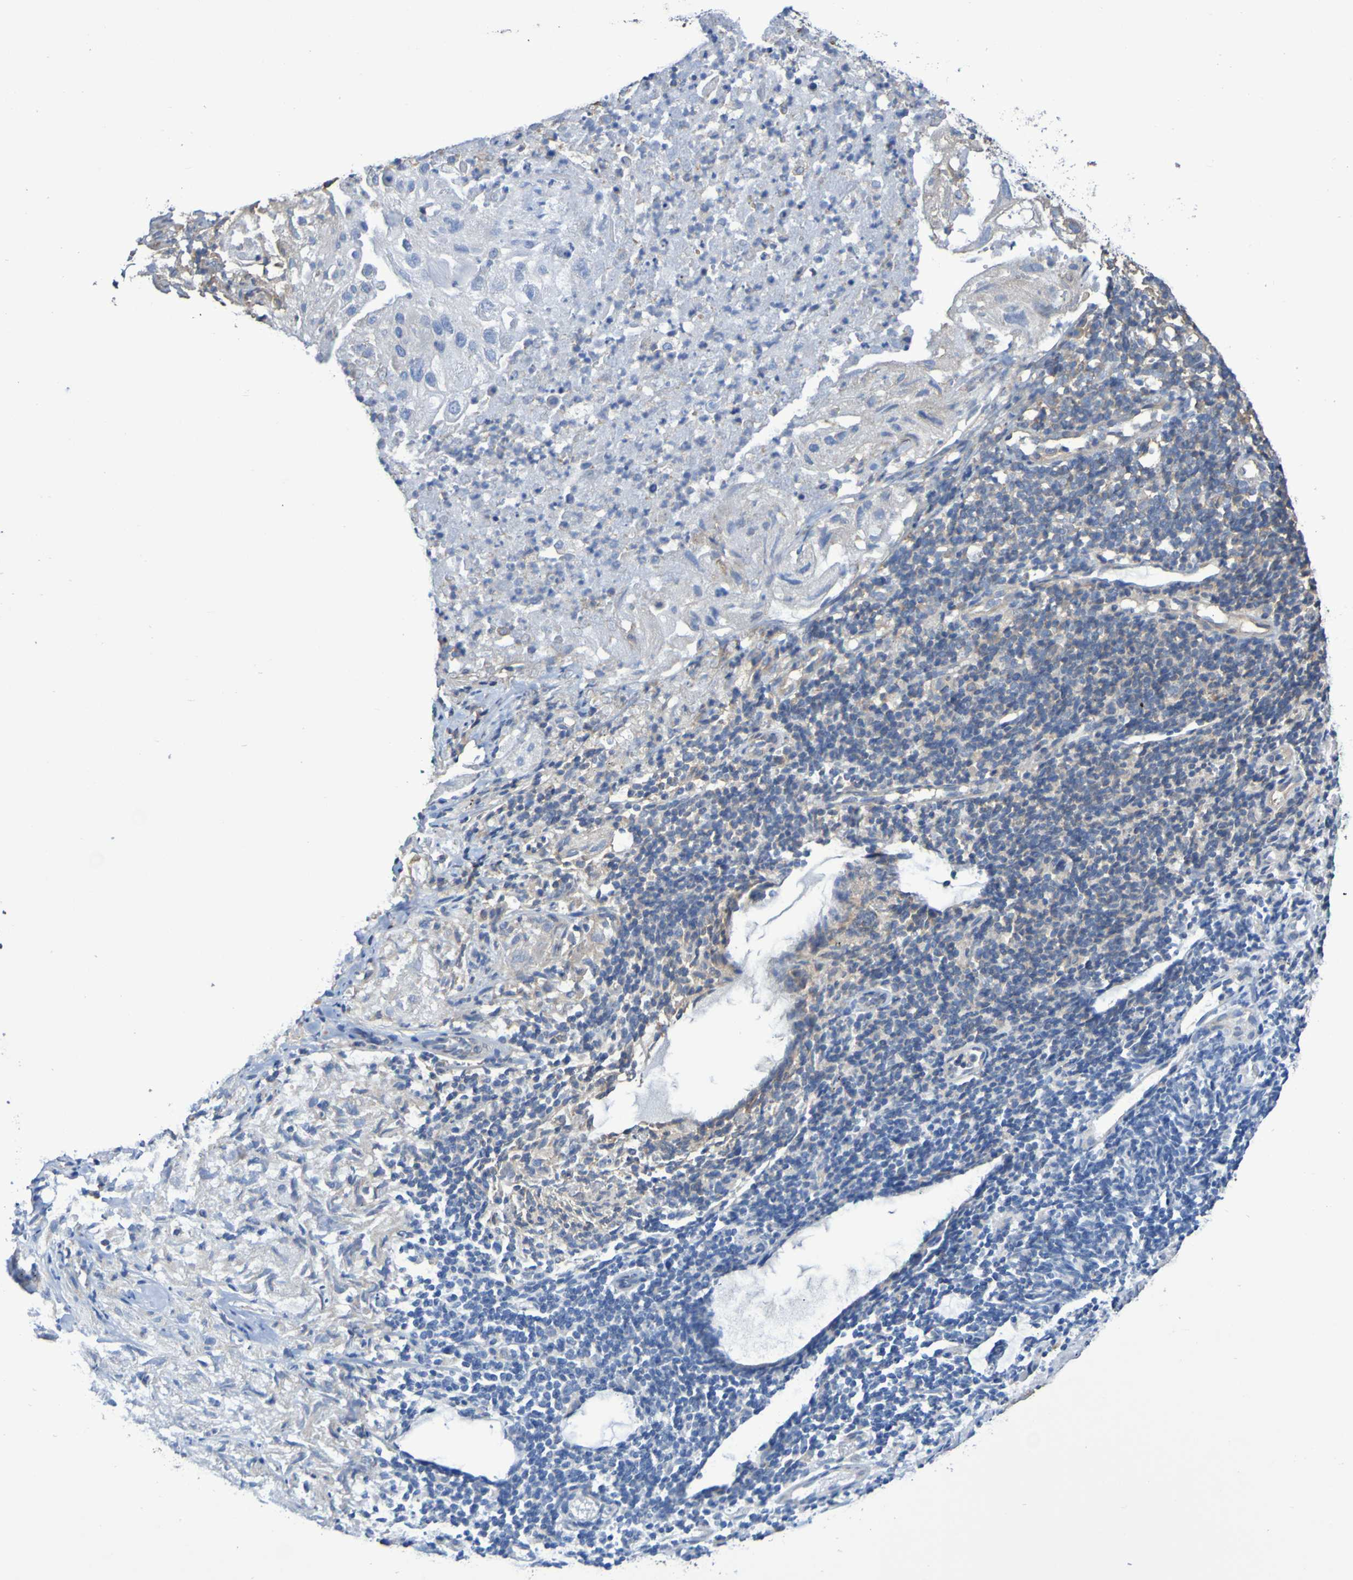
{"staining": {"intensity": "negative", "quantity": "none", "location": "none"}, "tissue": "lung cancer", "cell_type": "Tumor cells", "image_type": "cancer", "snomed": [{"axis": "morphology", "description": "Inflammation, NOS"}, {"axis": "morphology", "description": "Squamous cell carcinoma, NOS"}, {"axis": "topography", "description": "Lymph node"}, {"axis": "topography", "description": "Soft tissue"}, {"axis": "topography", "description": "Lung"}], "caption": "DAB (3,3'-diaminobenzidine) immunohistochemical staining of human lung squamous cell carcinoma reveals no significant staining in tumor cells. (Stains: DAB (3,3'-diaminobenzidine) IHC with hematoxylin counter stain, Microscopy: brightfield microscopy at high magnification).", "gene": "SYNJ1", "patient": {"sex": "male", "age": 66}}